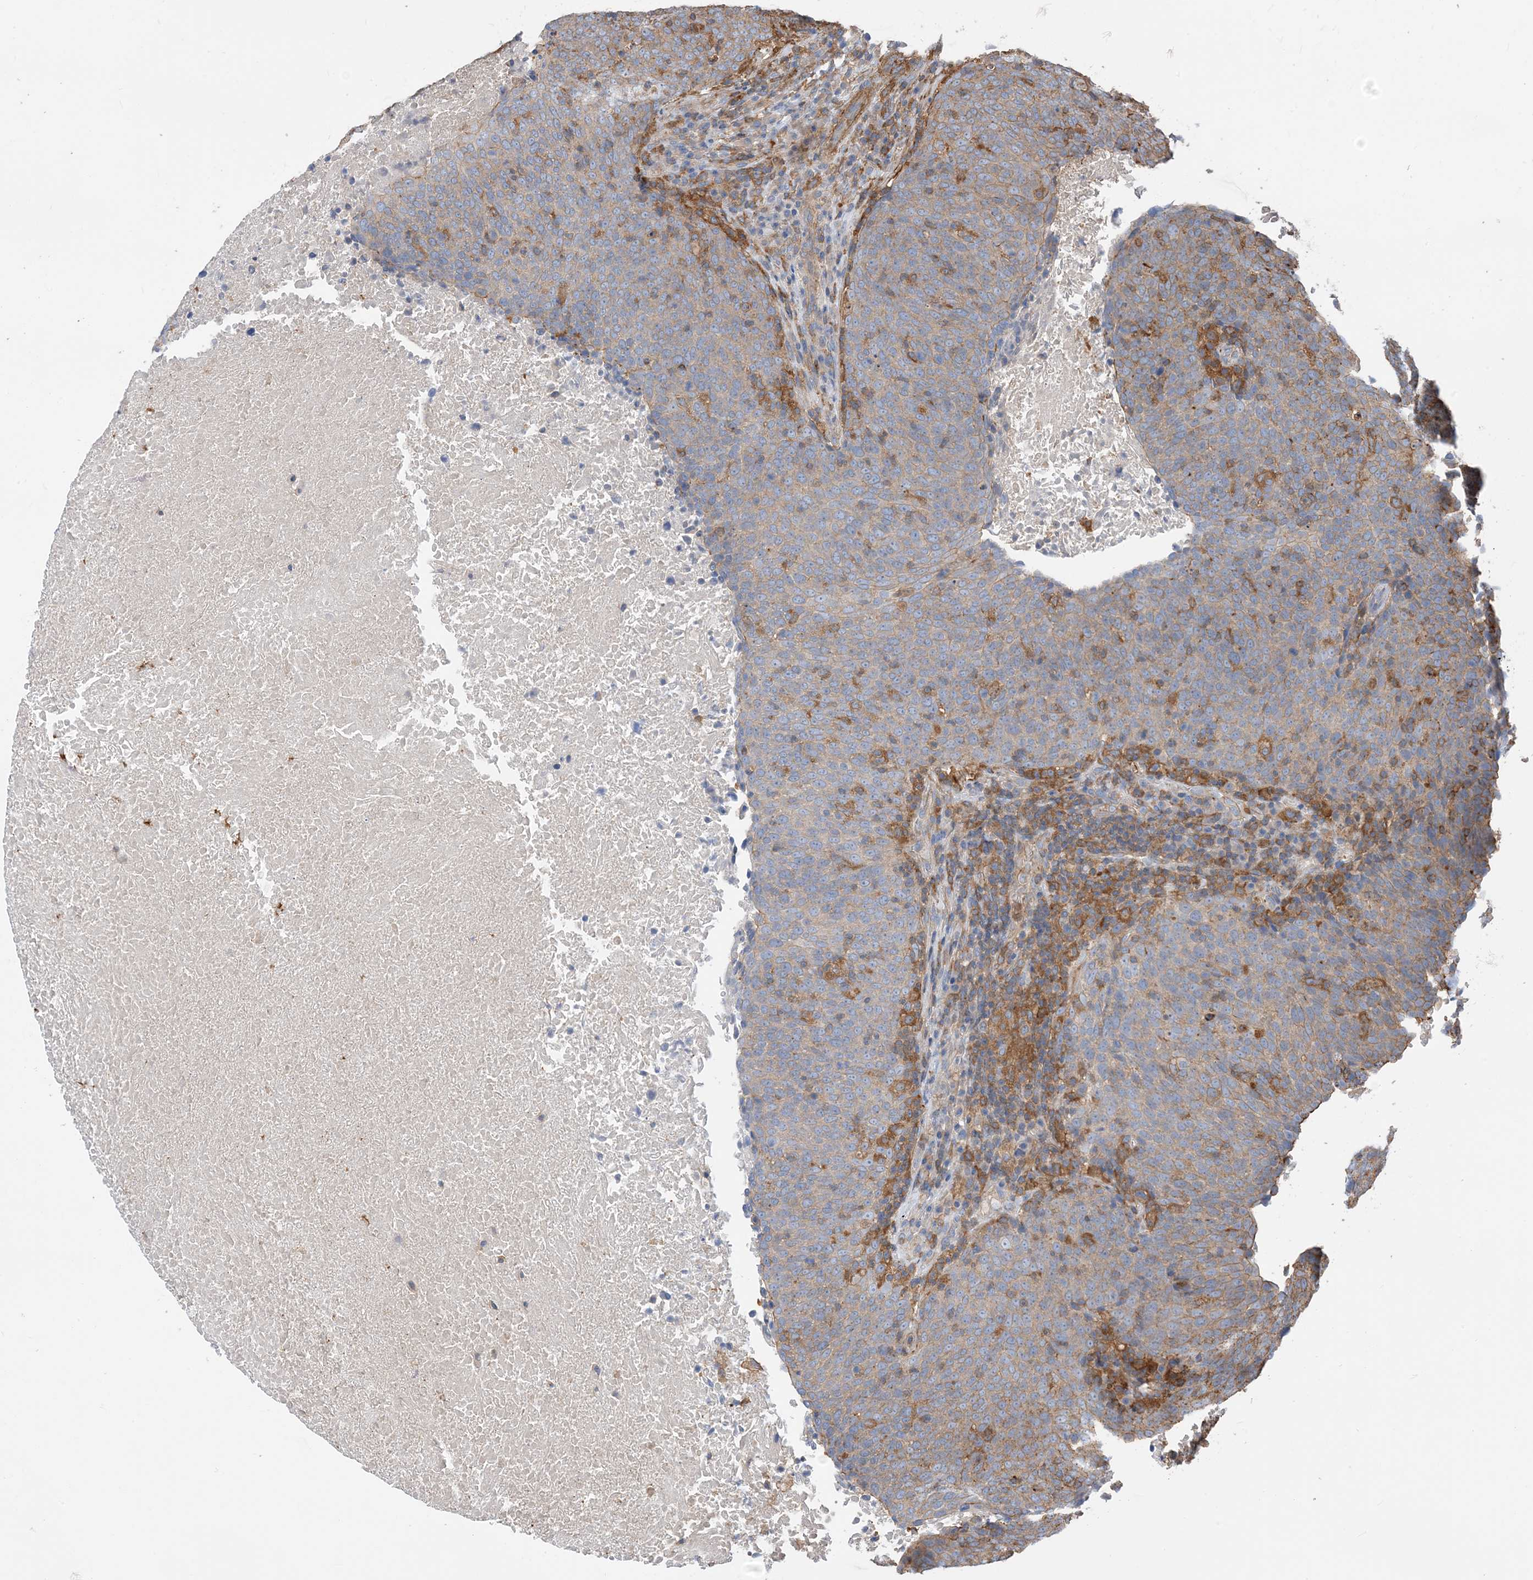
{"staining": {"intensity": "moderate", "quantity": "<25%", "location": "cytoplasmic/membranous"}, "tissue": "head and neck cancer", "cell_type": "Tumor cells", "image_type": "cancer", "snomed": [{"axis": "morphology", "description": "Squamous cell carcinoma, NOS"}, {"axis": "morphology", "description": "Squamous cell carcinoma, metastatic, NOS"}, {"axis": "topography", "description": "Lymph node"}, {"axis": "topography", "description": "Head-Neck"}], "caption": "Head and neck cancer (metastatic squamous cell carcinoma) was stained to show a protein in brown. There is low levels of moderate cytoplasmic/membranous positivity in approximately <25% of tumor cells.", "gene": "PARVG", "patient": {"sex": "male", "age": 62}}